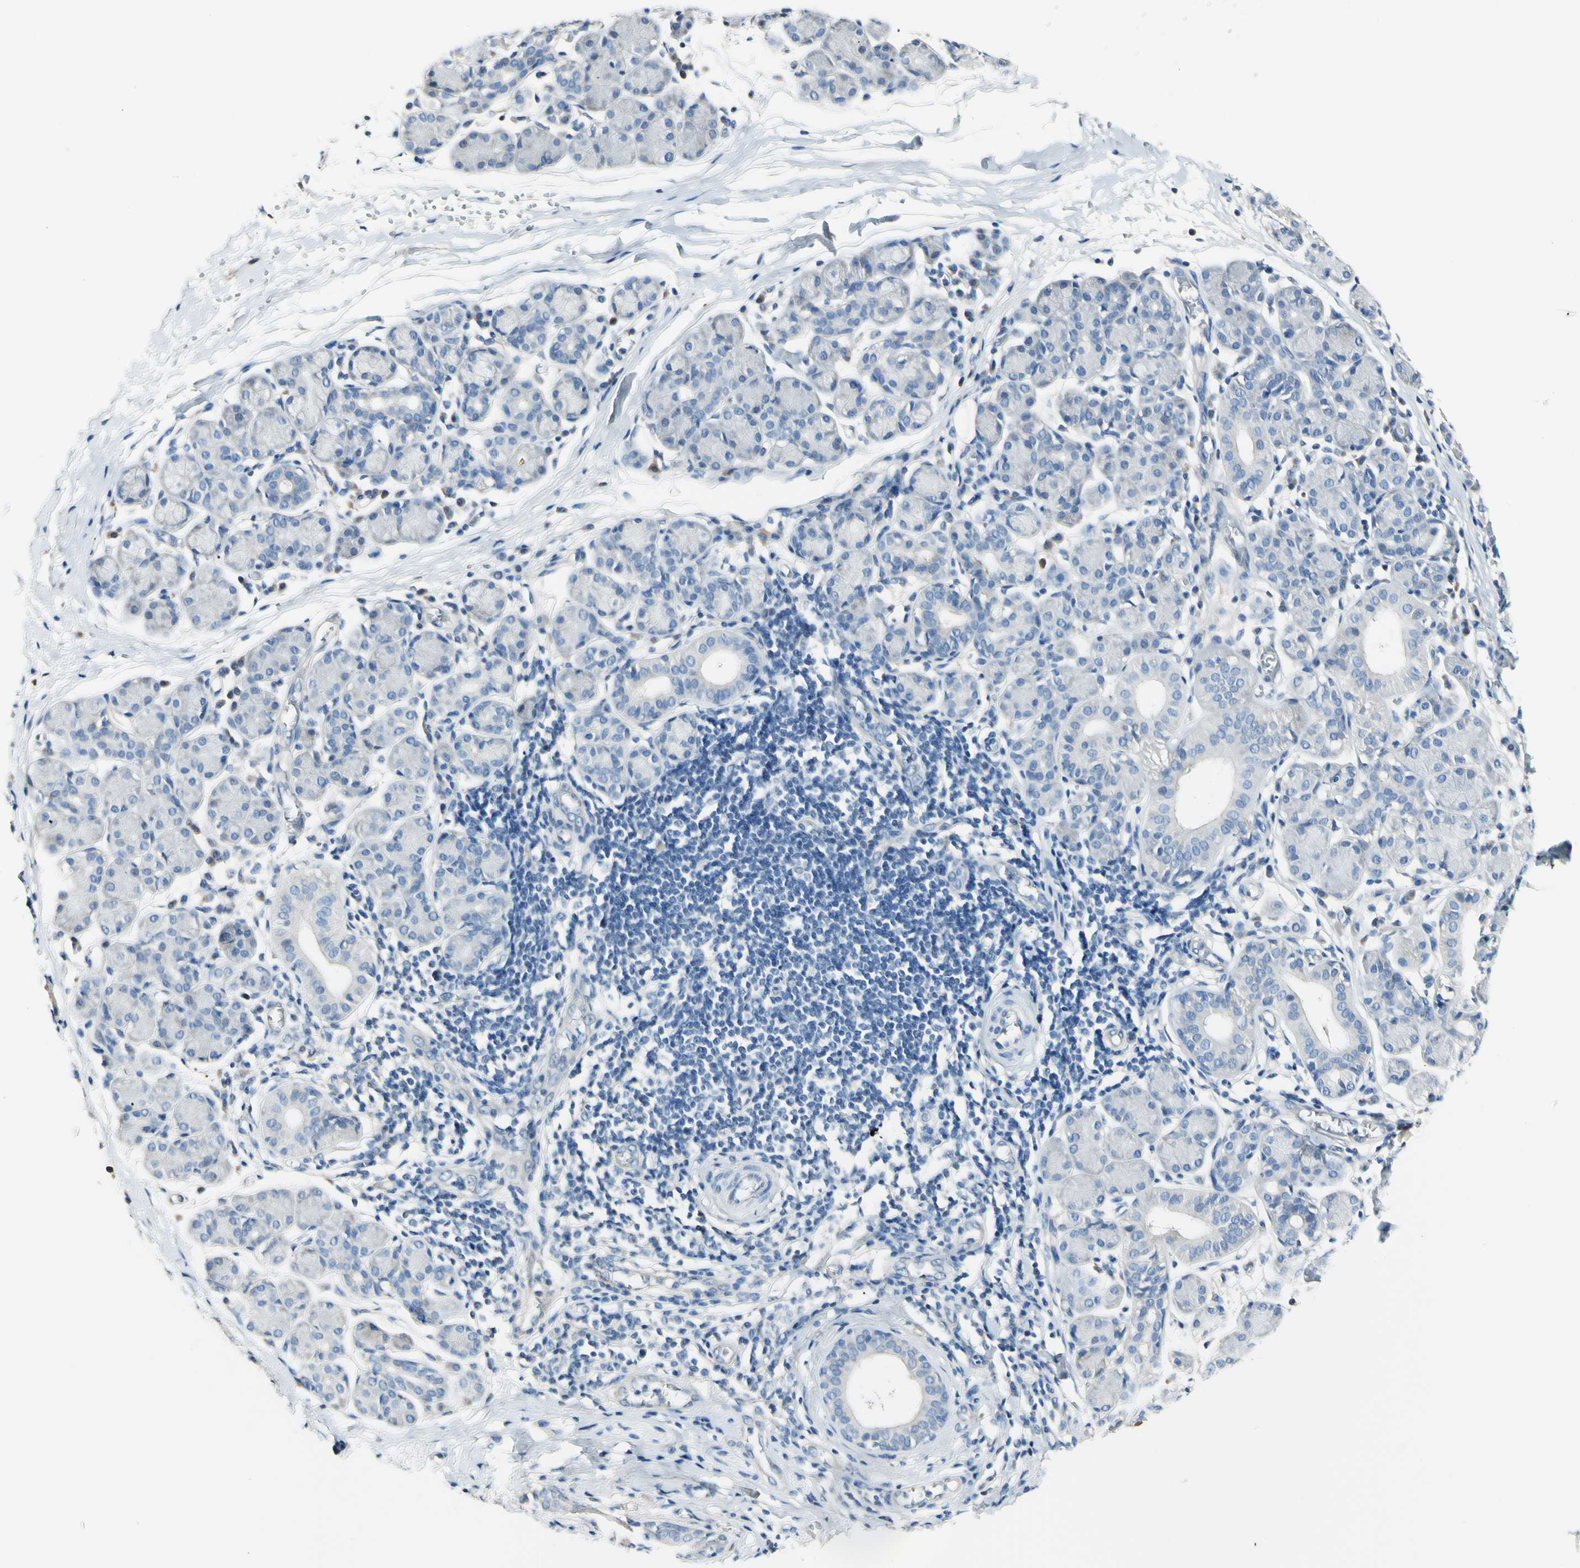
{"staining": {"intensity": "negative", "quantity": "none", "location": "none"}, "tissue": "salivary gland", "cell_type": "Glandular cells", "image_type": "normal", "snomed": [{"axis": "morphology", "description": "Normal tissue, NOS"}, {"axis": "morphology", "description": "Inflammation, NOS"}, {"axis": "topography", "description": "Lymph node"}, {"axis": "topography", "description": "Salivary gland"}], "caption": "Immunohistochemical staining of unremarkable human salivary gland exhibits no significant expression in glandular cells. (DAB (3,3'-diaminobenzidine) immunohistochemistry (IHC), high magnification).", "gene": "COL6A3", "patient": {"sex": "male", "age": 3}}